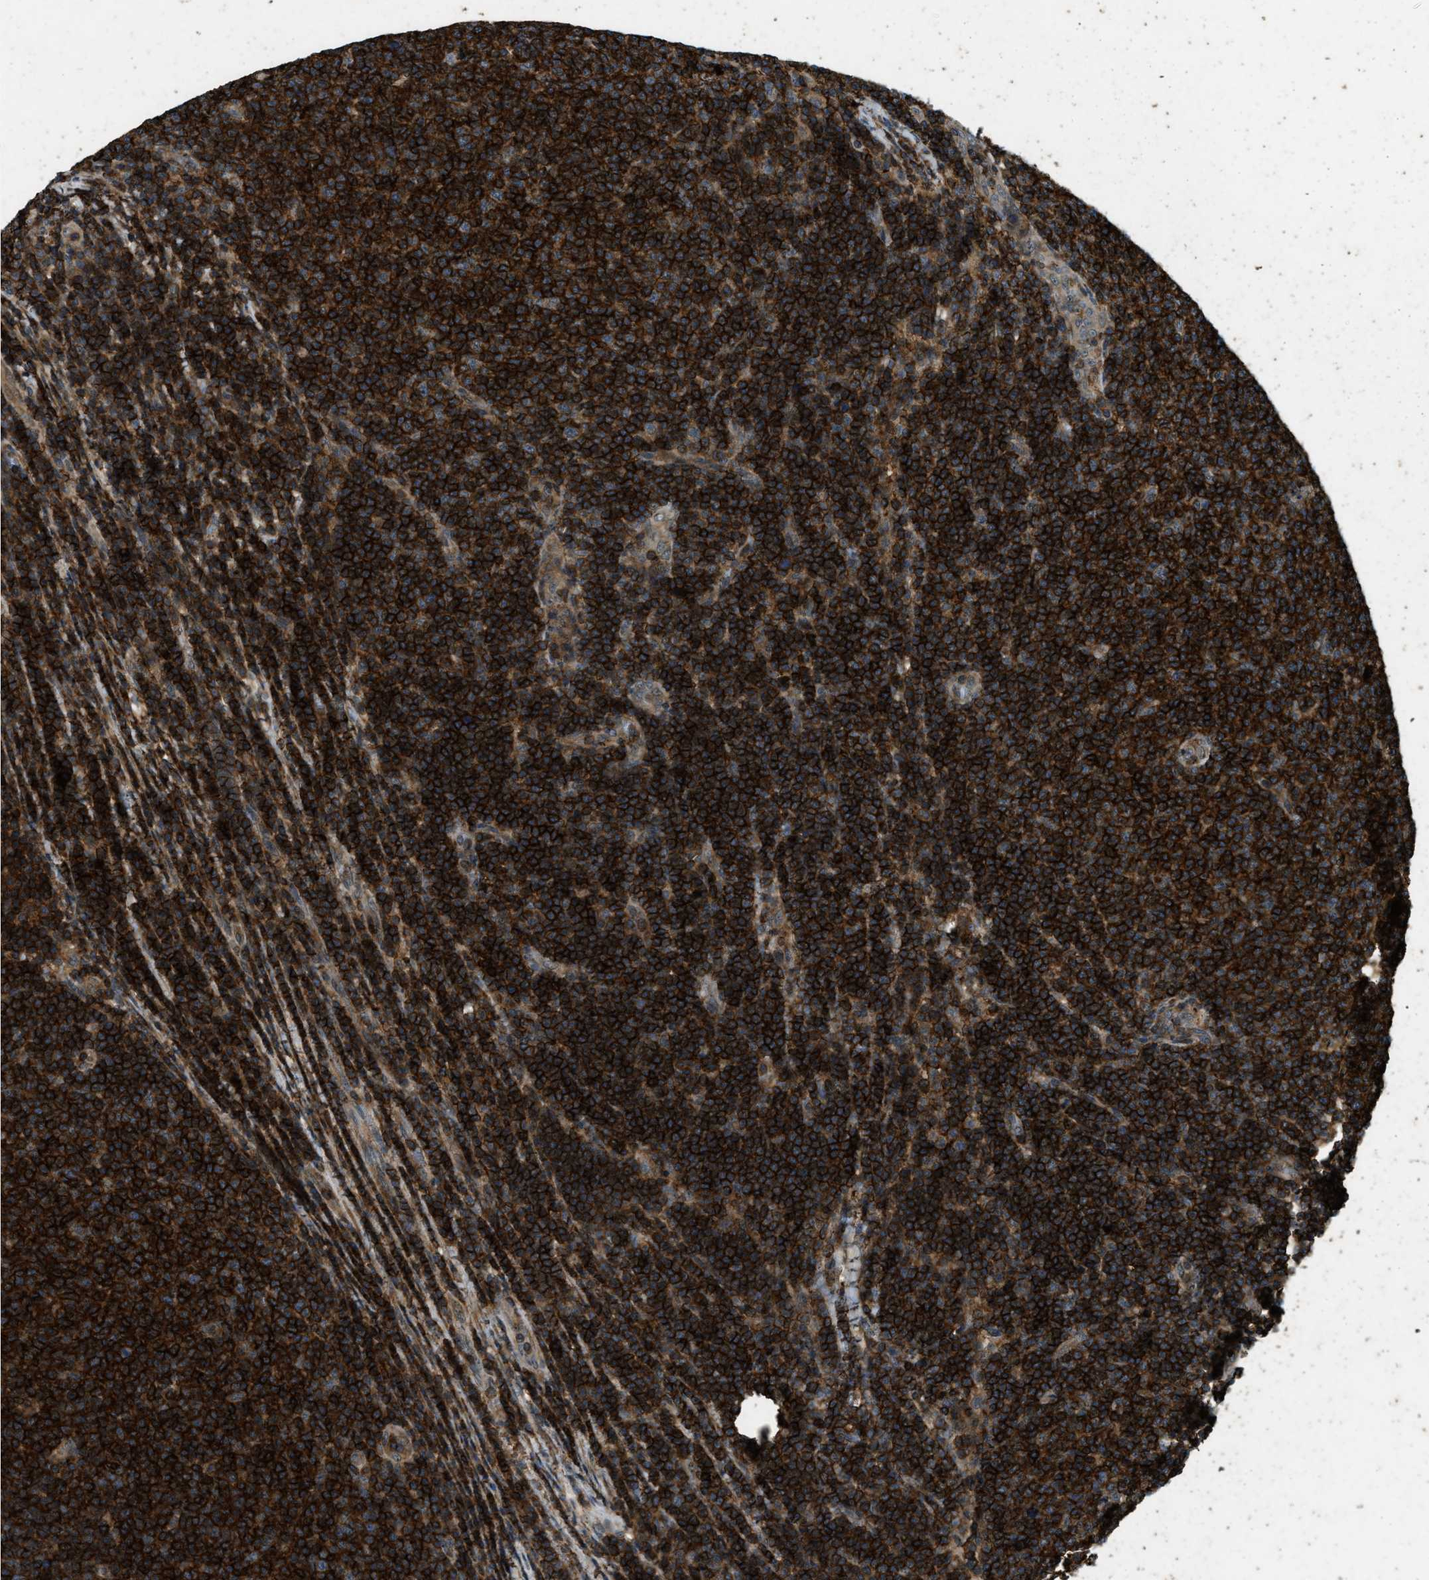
{"staining": {"intensity": "strong", "quantity": ">75%", "location": "cytoplasmic/membranous"}, "tissue": "lymphoma", "cell_type": "Tumor cells", "image_type": "cancer", "snomed": [{"axis": "morphology", "description": "Malignant lymphoma, non-Hodgkin's type, Low grade"}, {"axis": "topography", "description": "Lymph node"}], "caption": "Lymphoma was stained to show a protein in brown. There is high levels of strong cytoplasmic/membranous staining in approximately >75% of tumor cells.", "gene": "ATP8B1", "patient": {"sex": "male", "age": 66}}